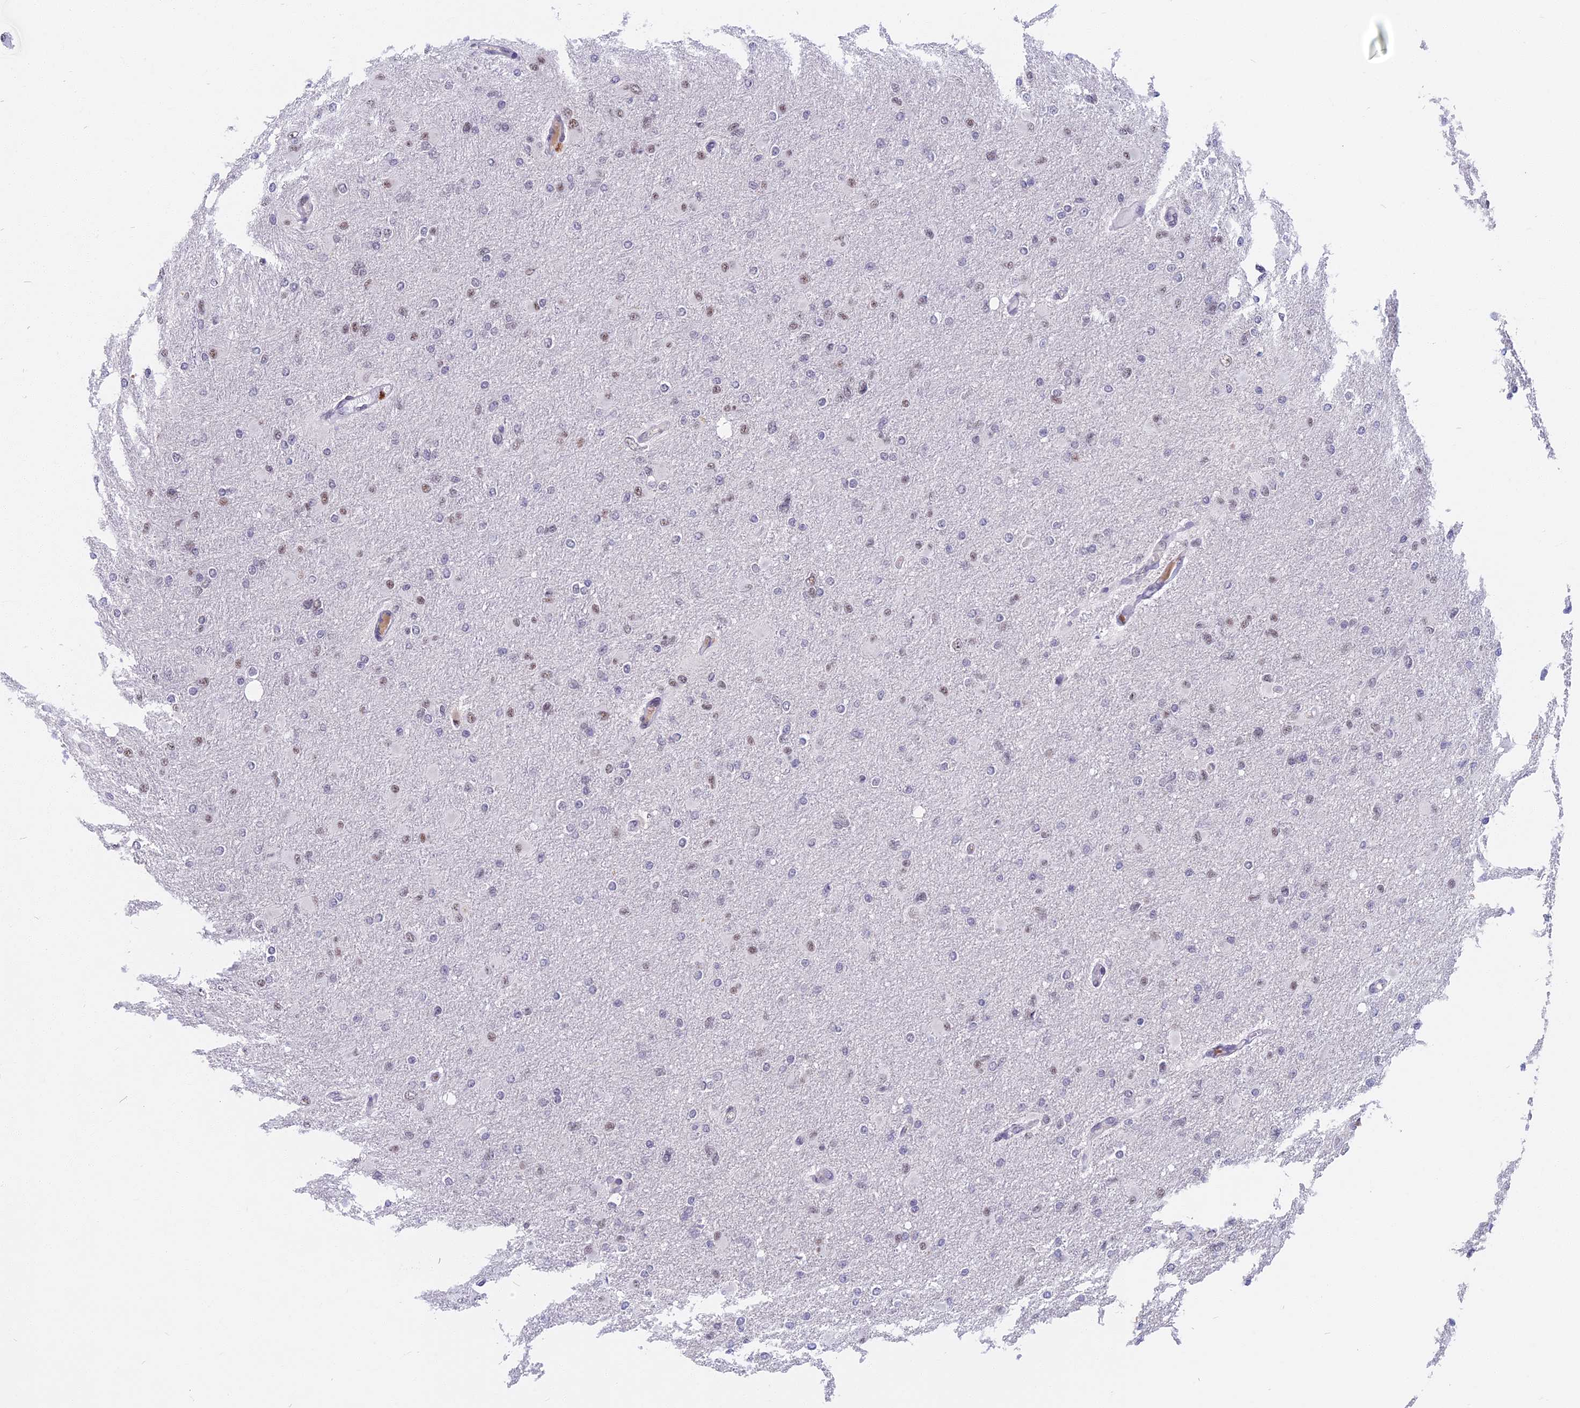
{"staining": {"intensity": "moderate", "quantity": "<25%", "location": "nuclear"}, "tissue": "glioma", "cell_type": "Tumor cells", "image_type": "cancer", "snomed": [{"axis": "morphology", "description": "Glioma, malignant, High grade"}, {"axis": "topography", "description": "Cerebral cortex"}], "caption": "This histopathology image displays IHC staining of human glioma, with low moderate nuclear expression in about <25% of tumor cells.", "gene": "CDC7", "patient": {"sex": "female", "age": 36}}